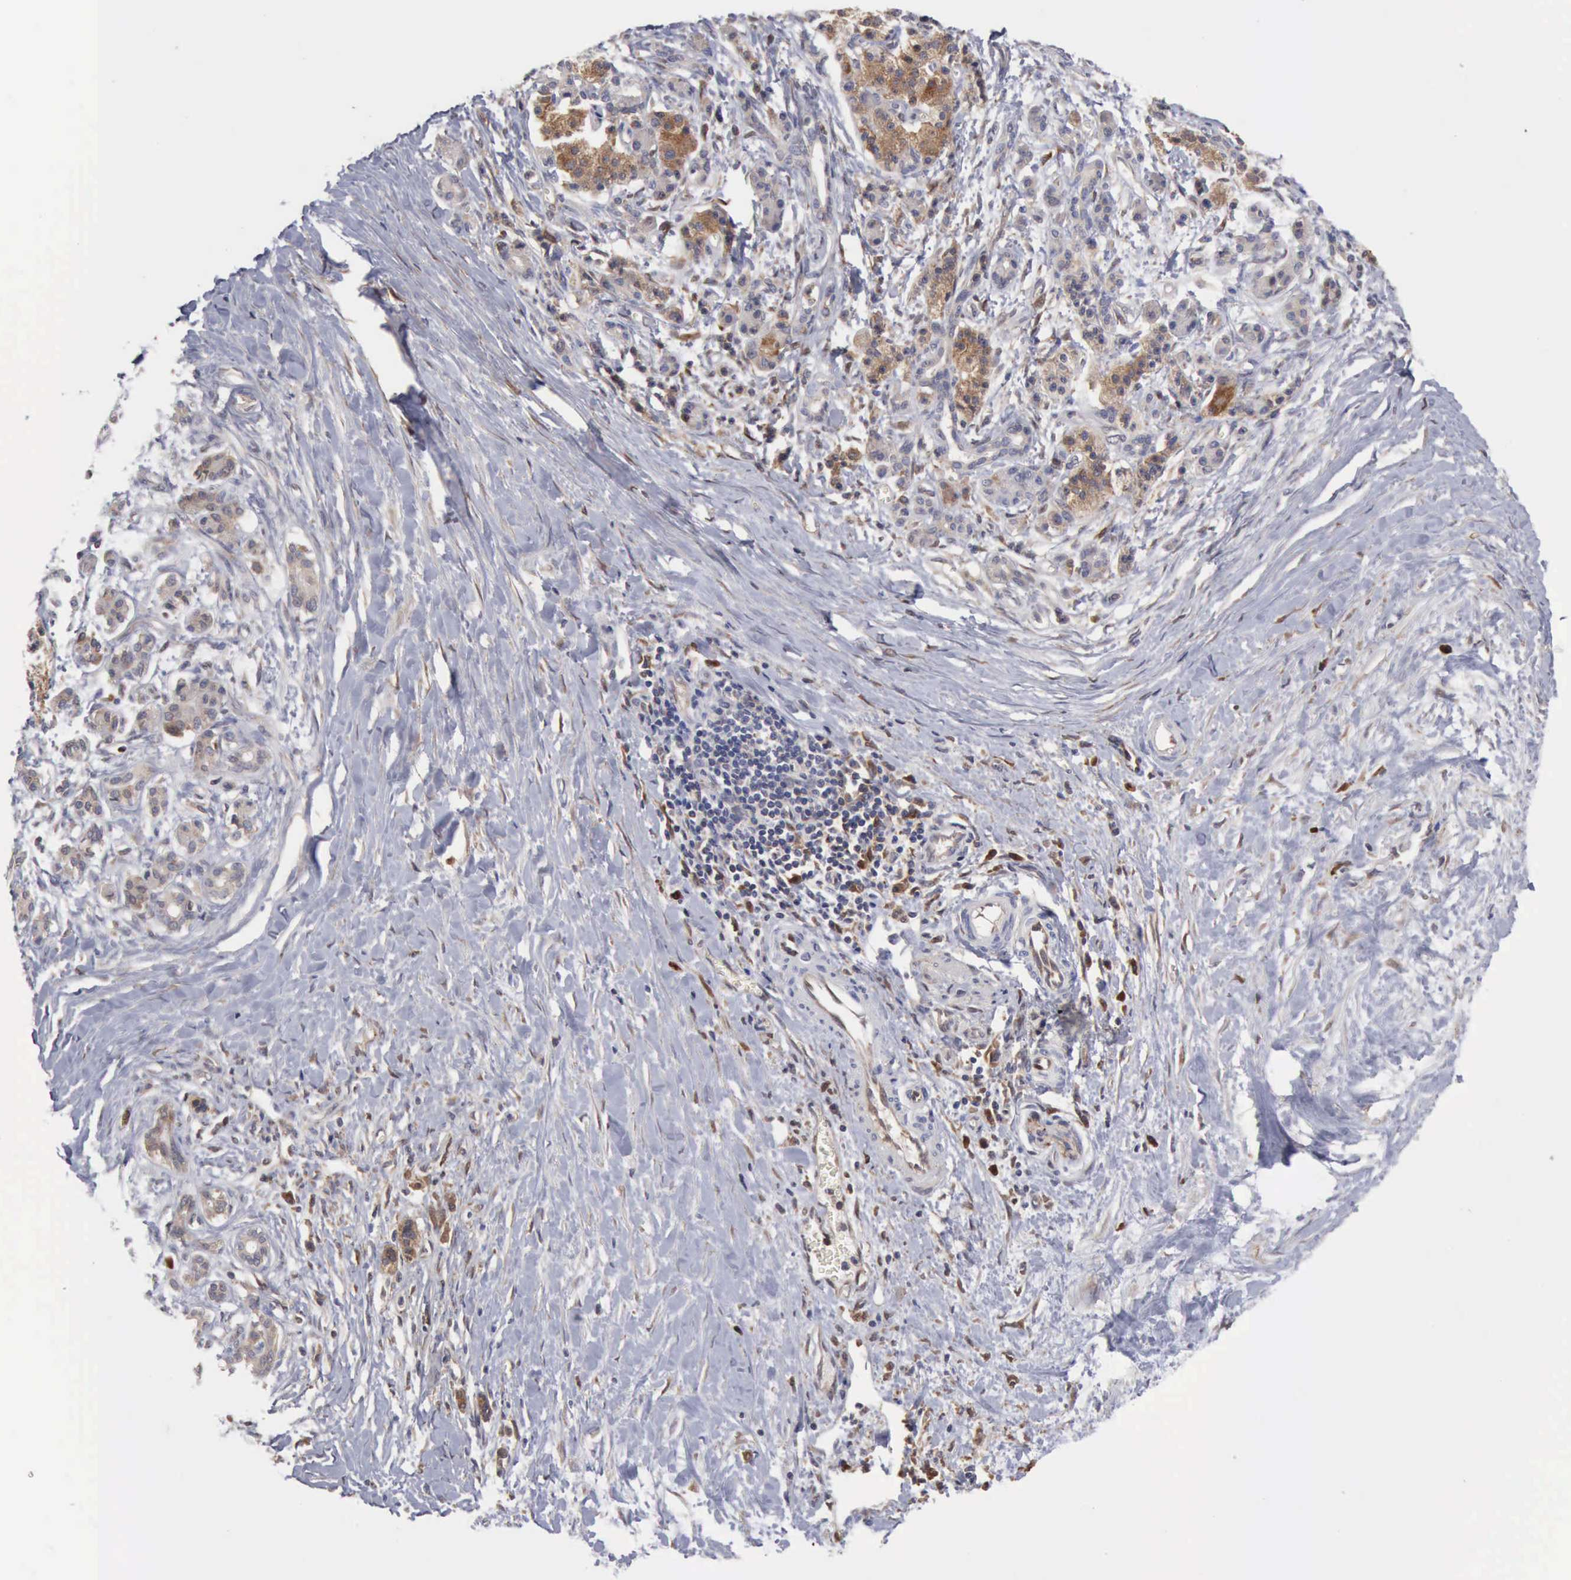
{"staining": {"intensity": "moderate", "quantity": "25%-75%", "location": "cytoplasmic/membranous"}, "tissue": "pancreatic cancer", "cell_type": "Tumor cells", "image_type": "cancer", "snomed": [{"axis": "morphology", "description": "Adenocarcinoma, NOS"}, {"axis": "topography", "description": "Pancreas"}], "caption": "Adenocarcinoma (pancreatic) tissue demonstrates moderate cytoplasmic/membranous staining in approximately 25%-75% of tumor cells, visualized by immunohistochemistry.", "gene": "APOL2", "patient": {"sex": "male", "age": 59}}